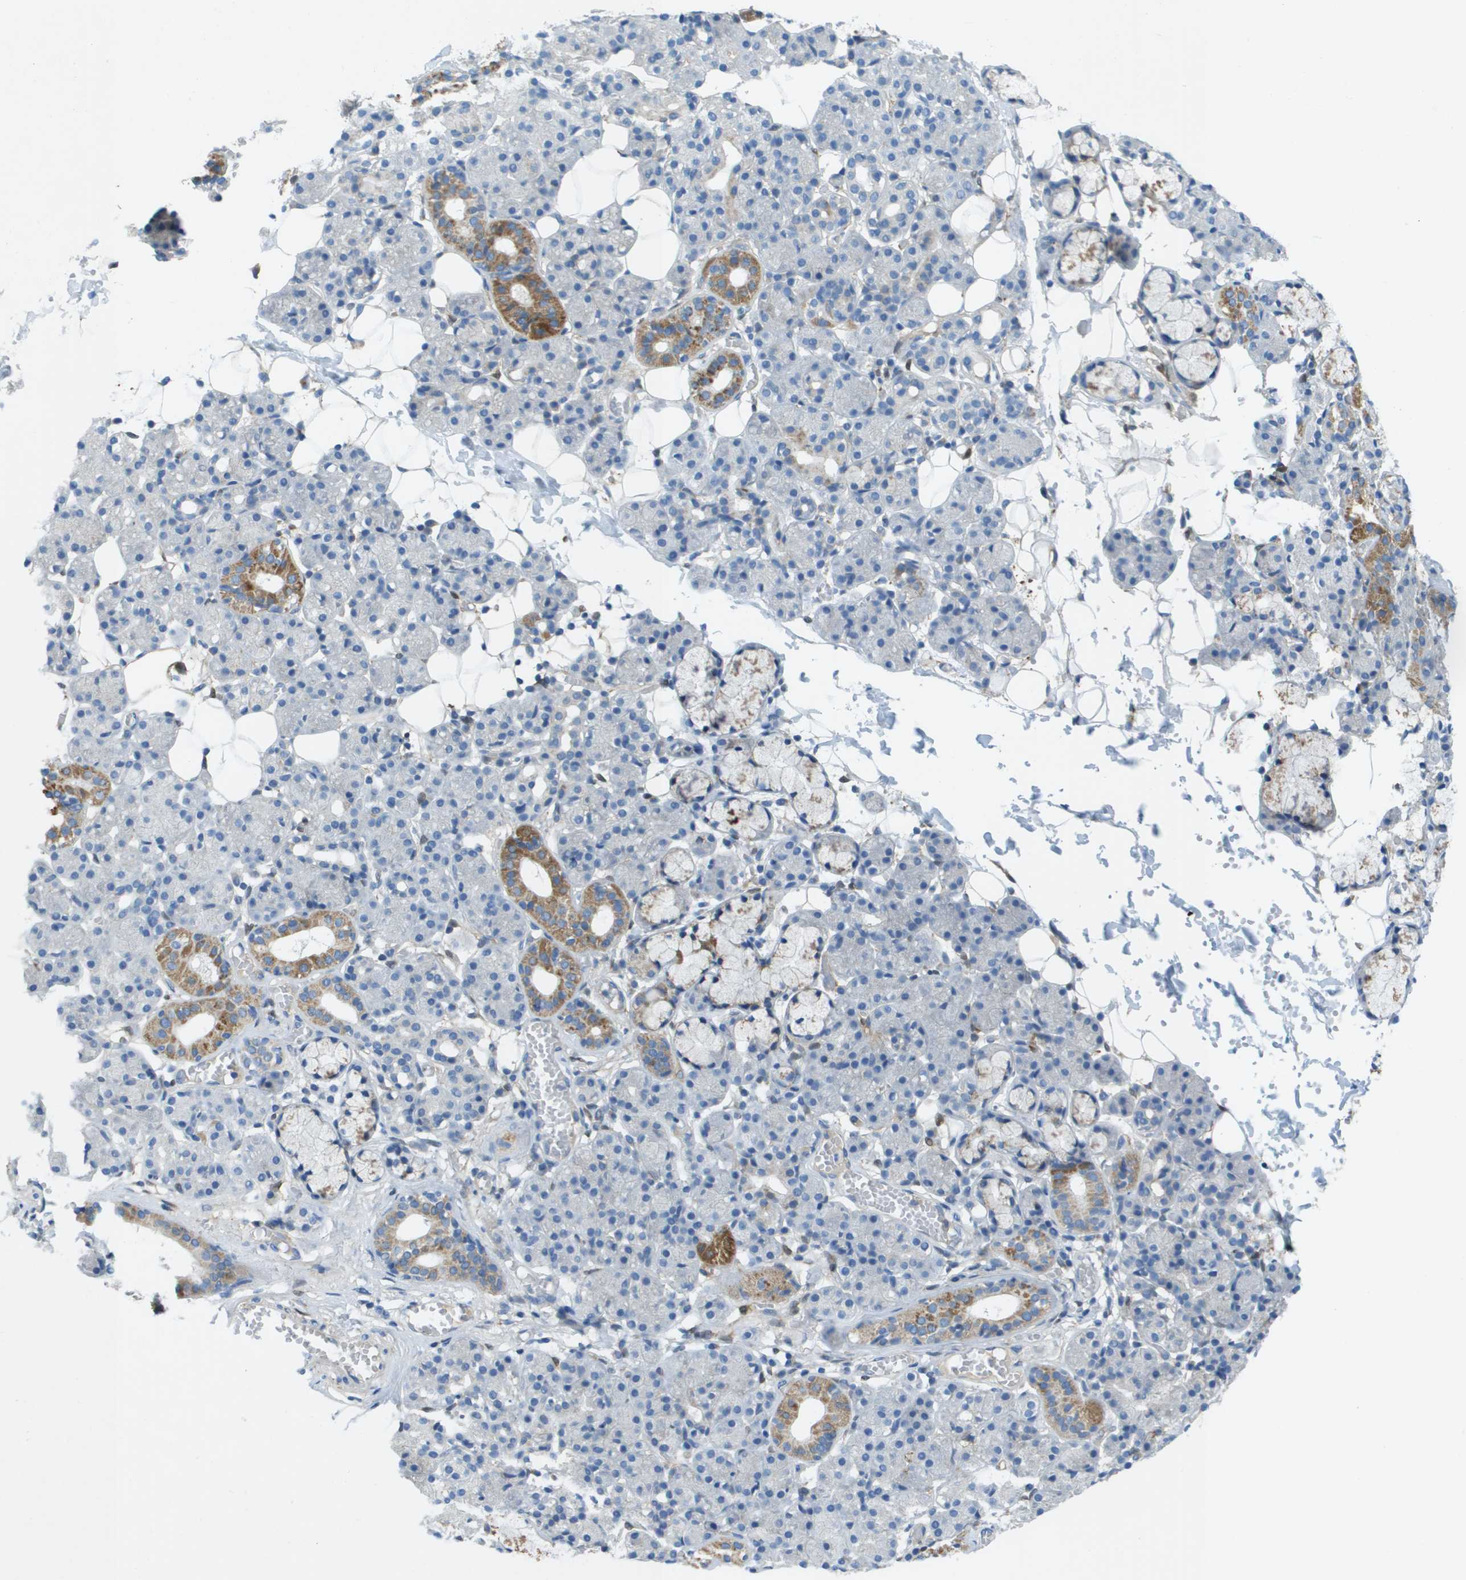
{"staining": {"intensity": "moderate", "quantity": "<25%", "location": "cytoplasmic/membranous"}, "tissue": "salivary gland", "cell_type": "Glandular cells", "image_type": "normal", "snomed": [{"axis": "morphology", "description": "Normal tissue, NOS"}, {"axis": "topography", "description": "Salivary gland"}], "caption": "Salivary gland stained with DAB immunohistochemistry (IHC) exhibits low levels of moderate cytoplasmic/membranous positivity in approximately <25% of glandular cells.", "gene": "CYGB", "patient": {"sex": "male", "age": 63}}